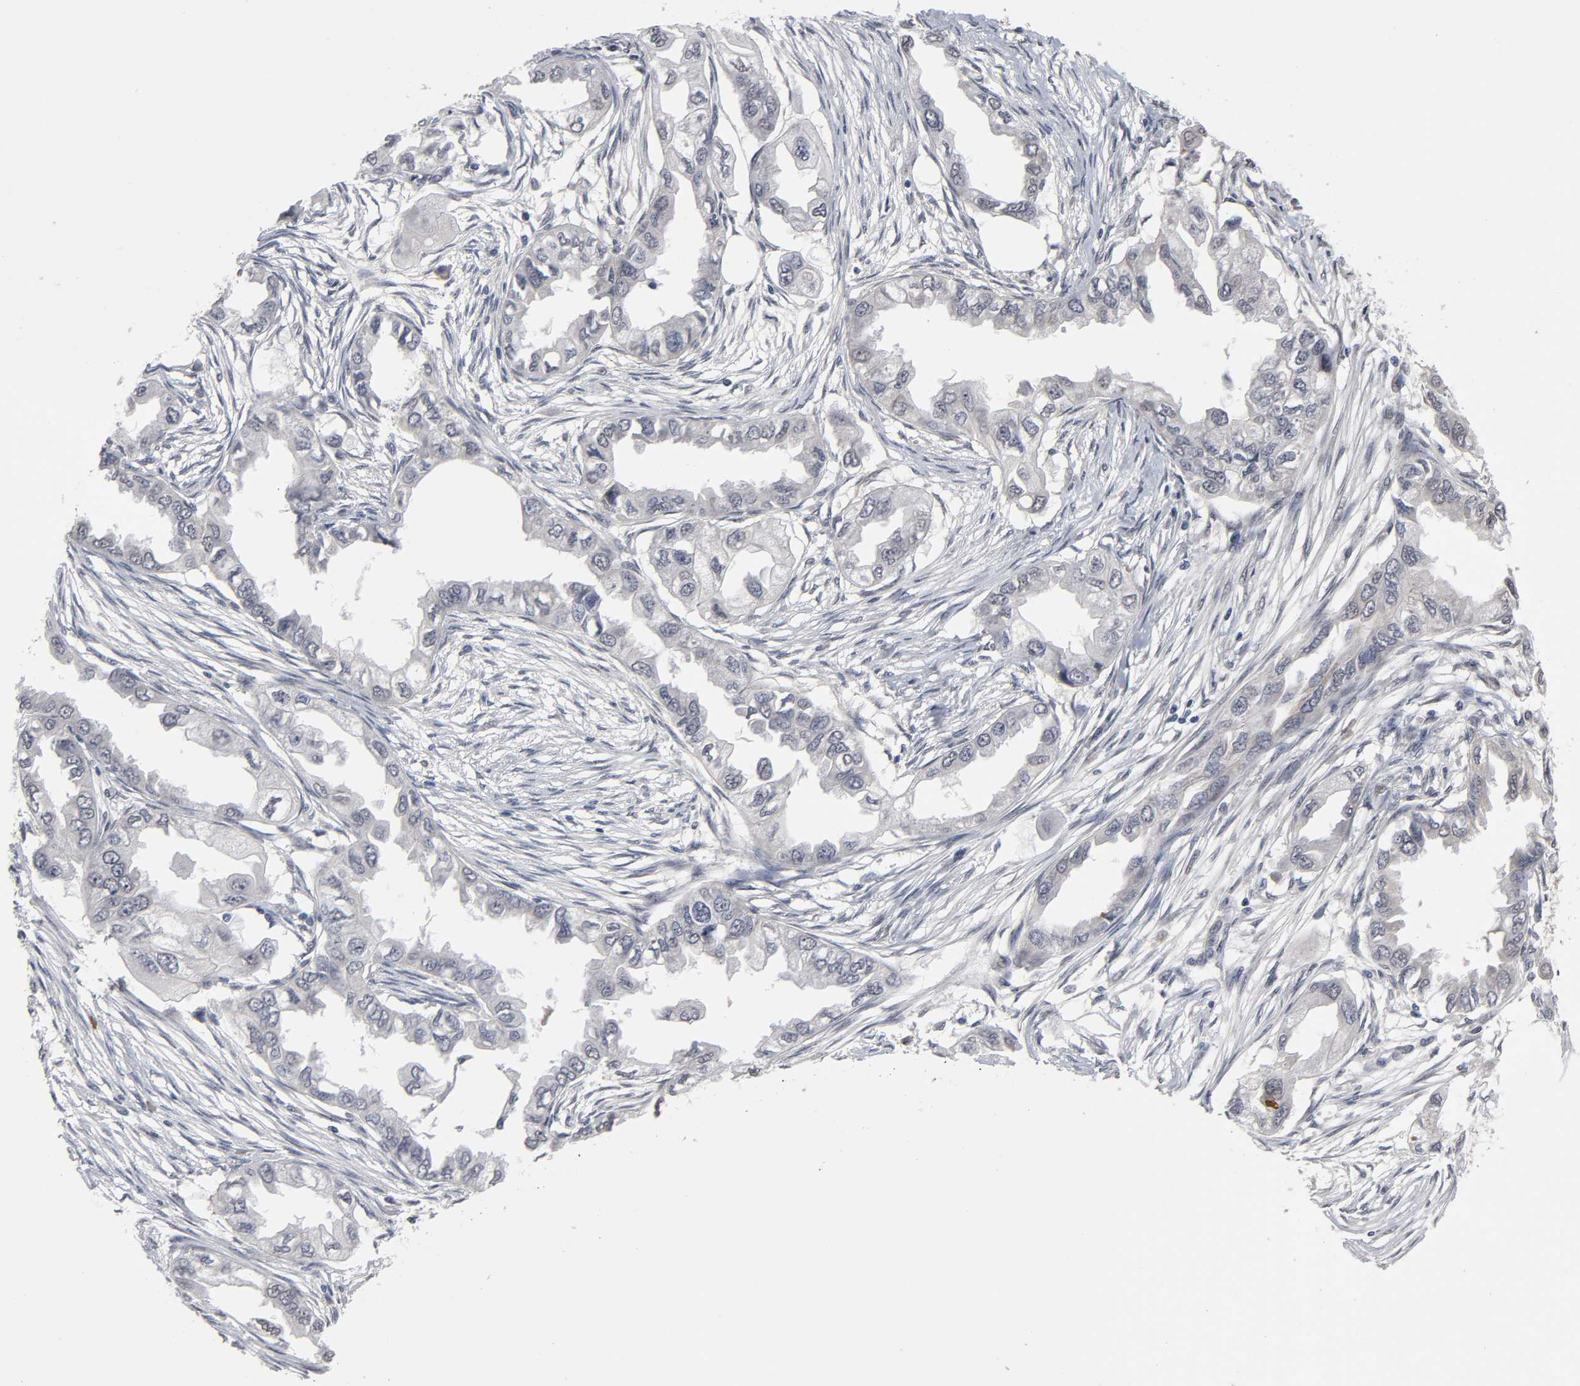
{"staining": {"intensity": "negative", "quantity": "none", "location": "none"}, "tissue": "endometrial cancer", "cell_type": "Tumor cells", "image_type": "cancer", "snomed": [{"axis": "morphology", "description": "Adenocarcinoma, NOS"}, {"axis": "topography", "description": "Endometrium"}], "caption": "Tumor cells are negative for protein expression in human endometrial adenocarcinoma.", "gene": "HNF4A", "patient": {"sex": "female", "age": 67}}